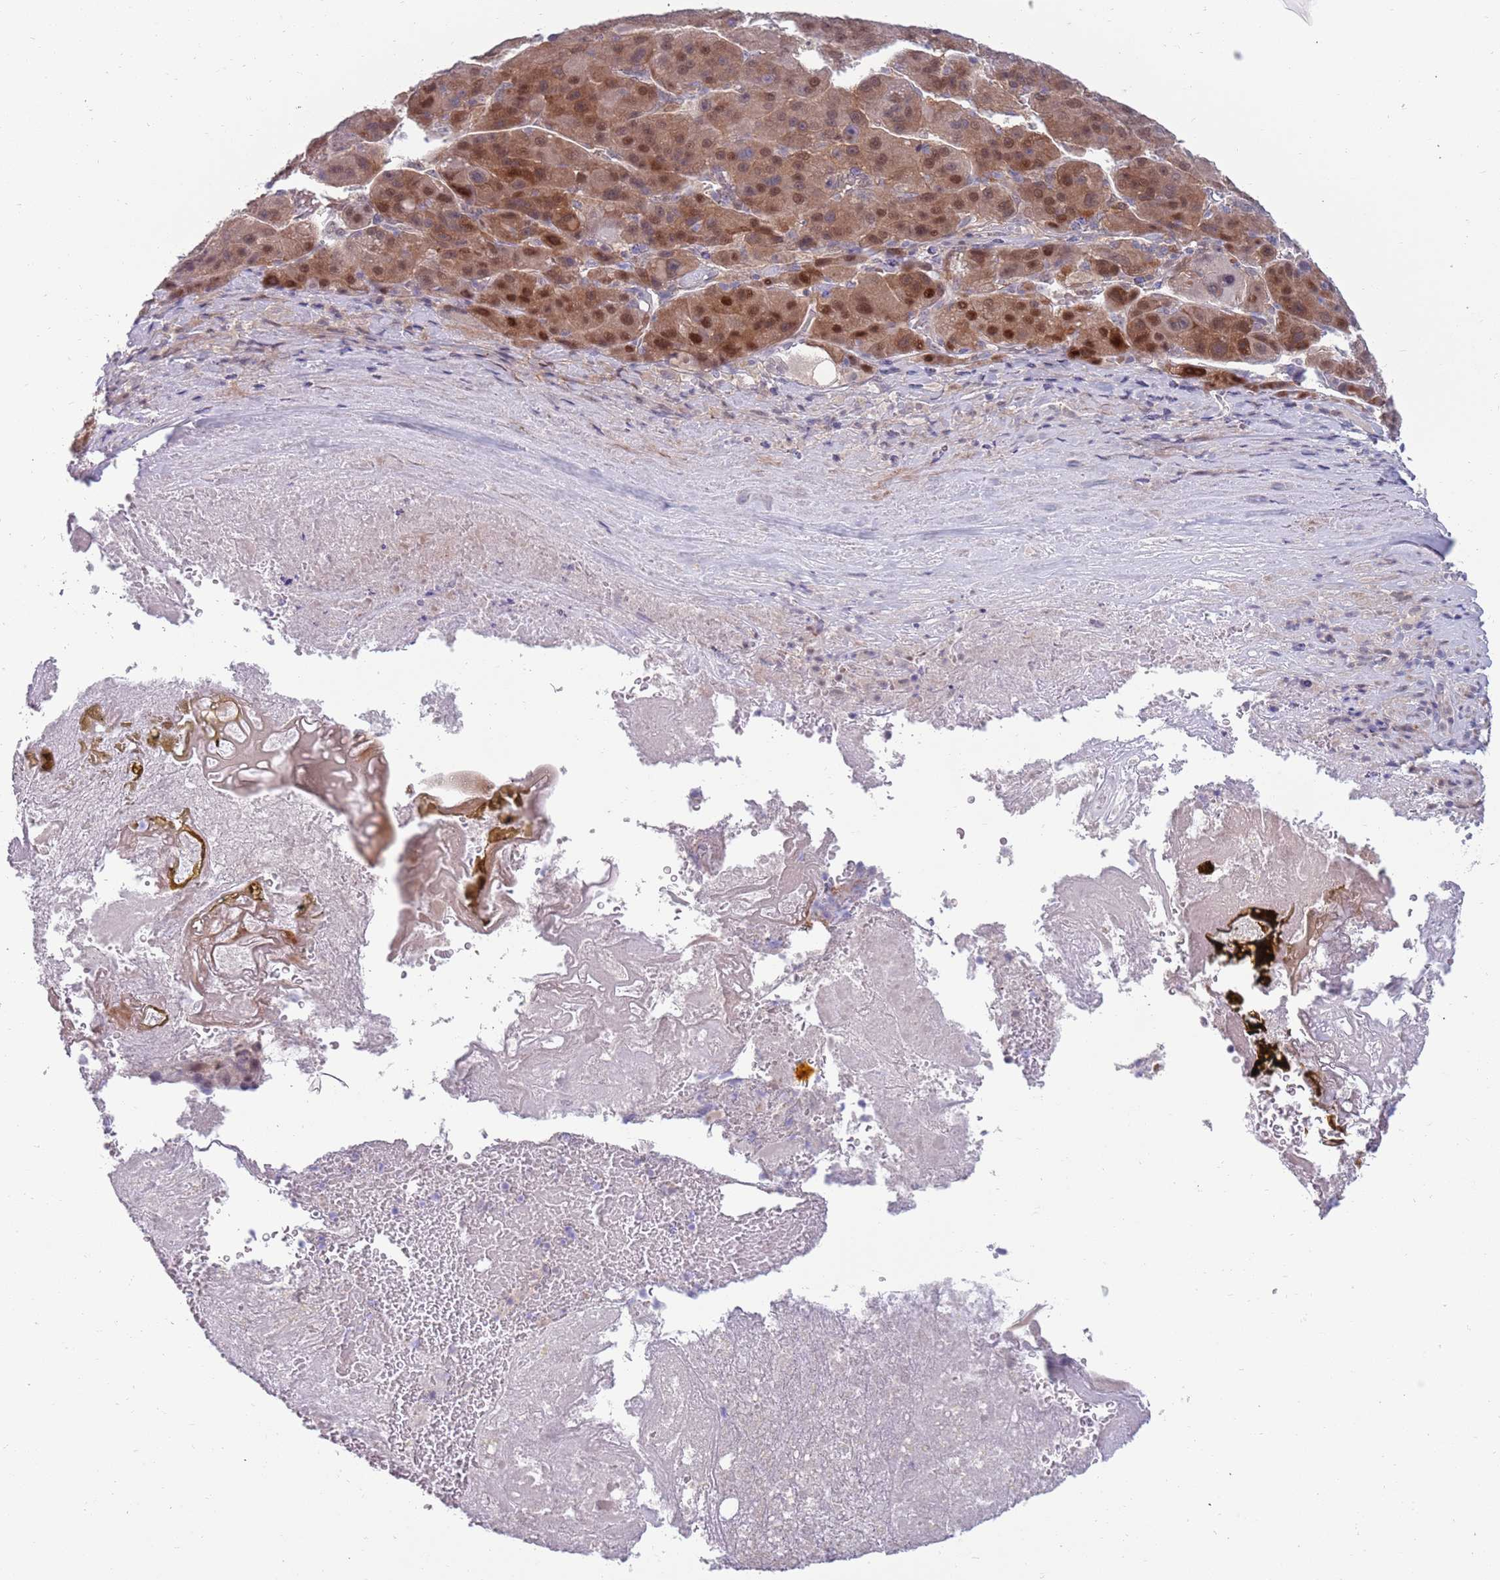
{"staining": {"intensity": "moderate", "quantity": ">75%", "location": "cytoplasmic/membranous,nuclear"}, "tissue": "liver cancer", "cell_type": "Tumor cells", "image_type": "cancer", "snomed": [{"axis": "morphology", "description": "Carcinoma, Hepatocellular, NOS"}, {"axis": "topography", "description": "Liver"}], "caption": "The image shows a brown stain indicating the presence of a protein in the cytoplasmic/membranous and nuclear of tumor cells in hepatocellular carcinoma (liver).", "gene": "CLNS1A", "patient": {"sex": "male", "age": 76}}